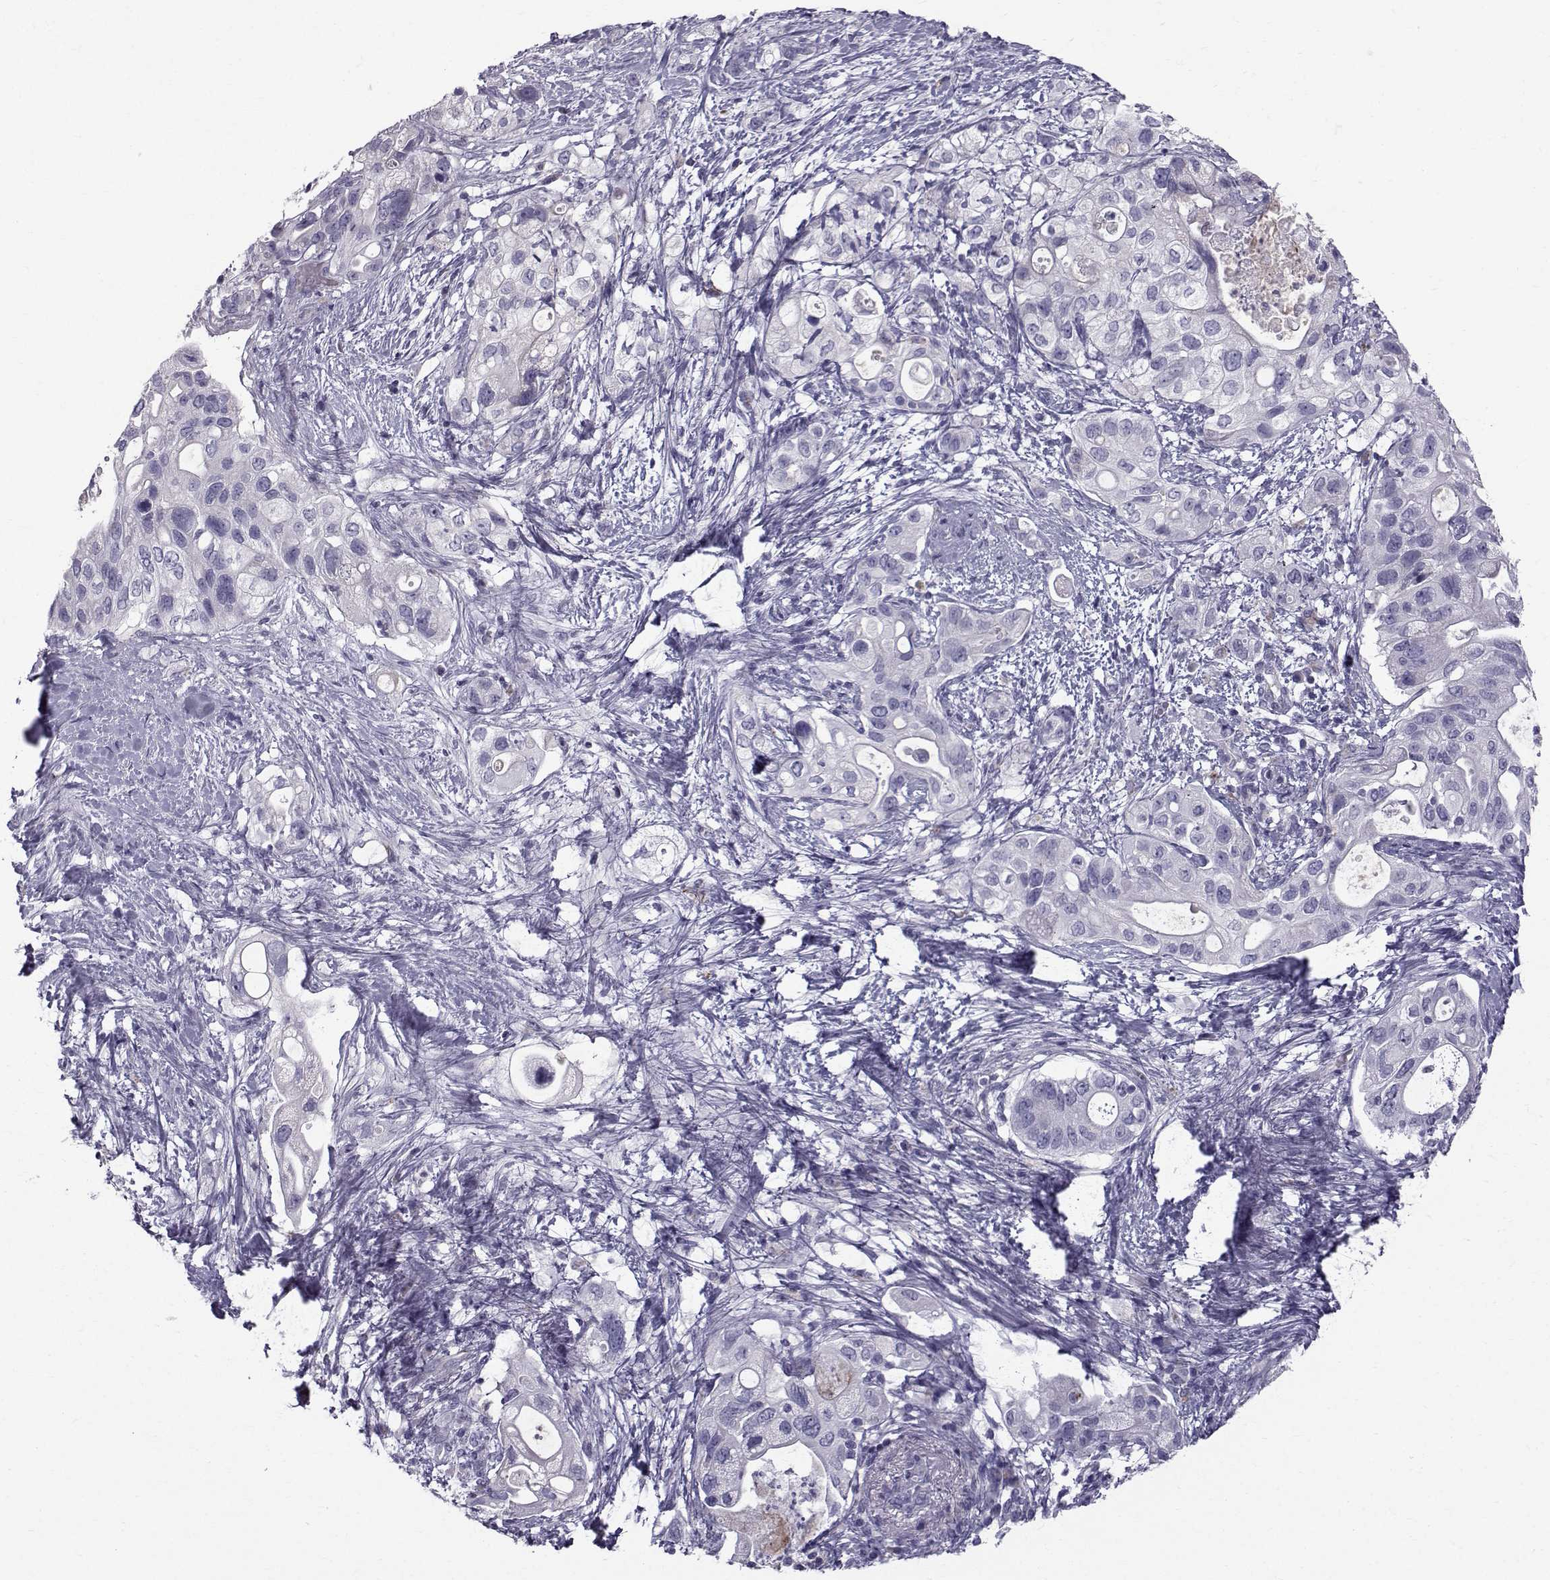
{"staining": {"intensity": "negative", "quantity": "none", "location": "none"}, "tissue": "pancreatic cancer", "cell_type": "Tumor cells", "image_type": "cancer", "snomed": [{"axis": "morphology", "description": "Adenocarcinoma, NOS"}, {"axis": "topography", "description": "Pancreas"}], "caption": "Tumor cells are negative for brown protein staining in pancreatic adenocarcinoma.", "gene": "CALCR", "patient": {"sex": "female", "age": 72}}